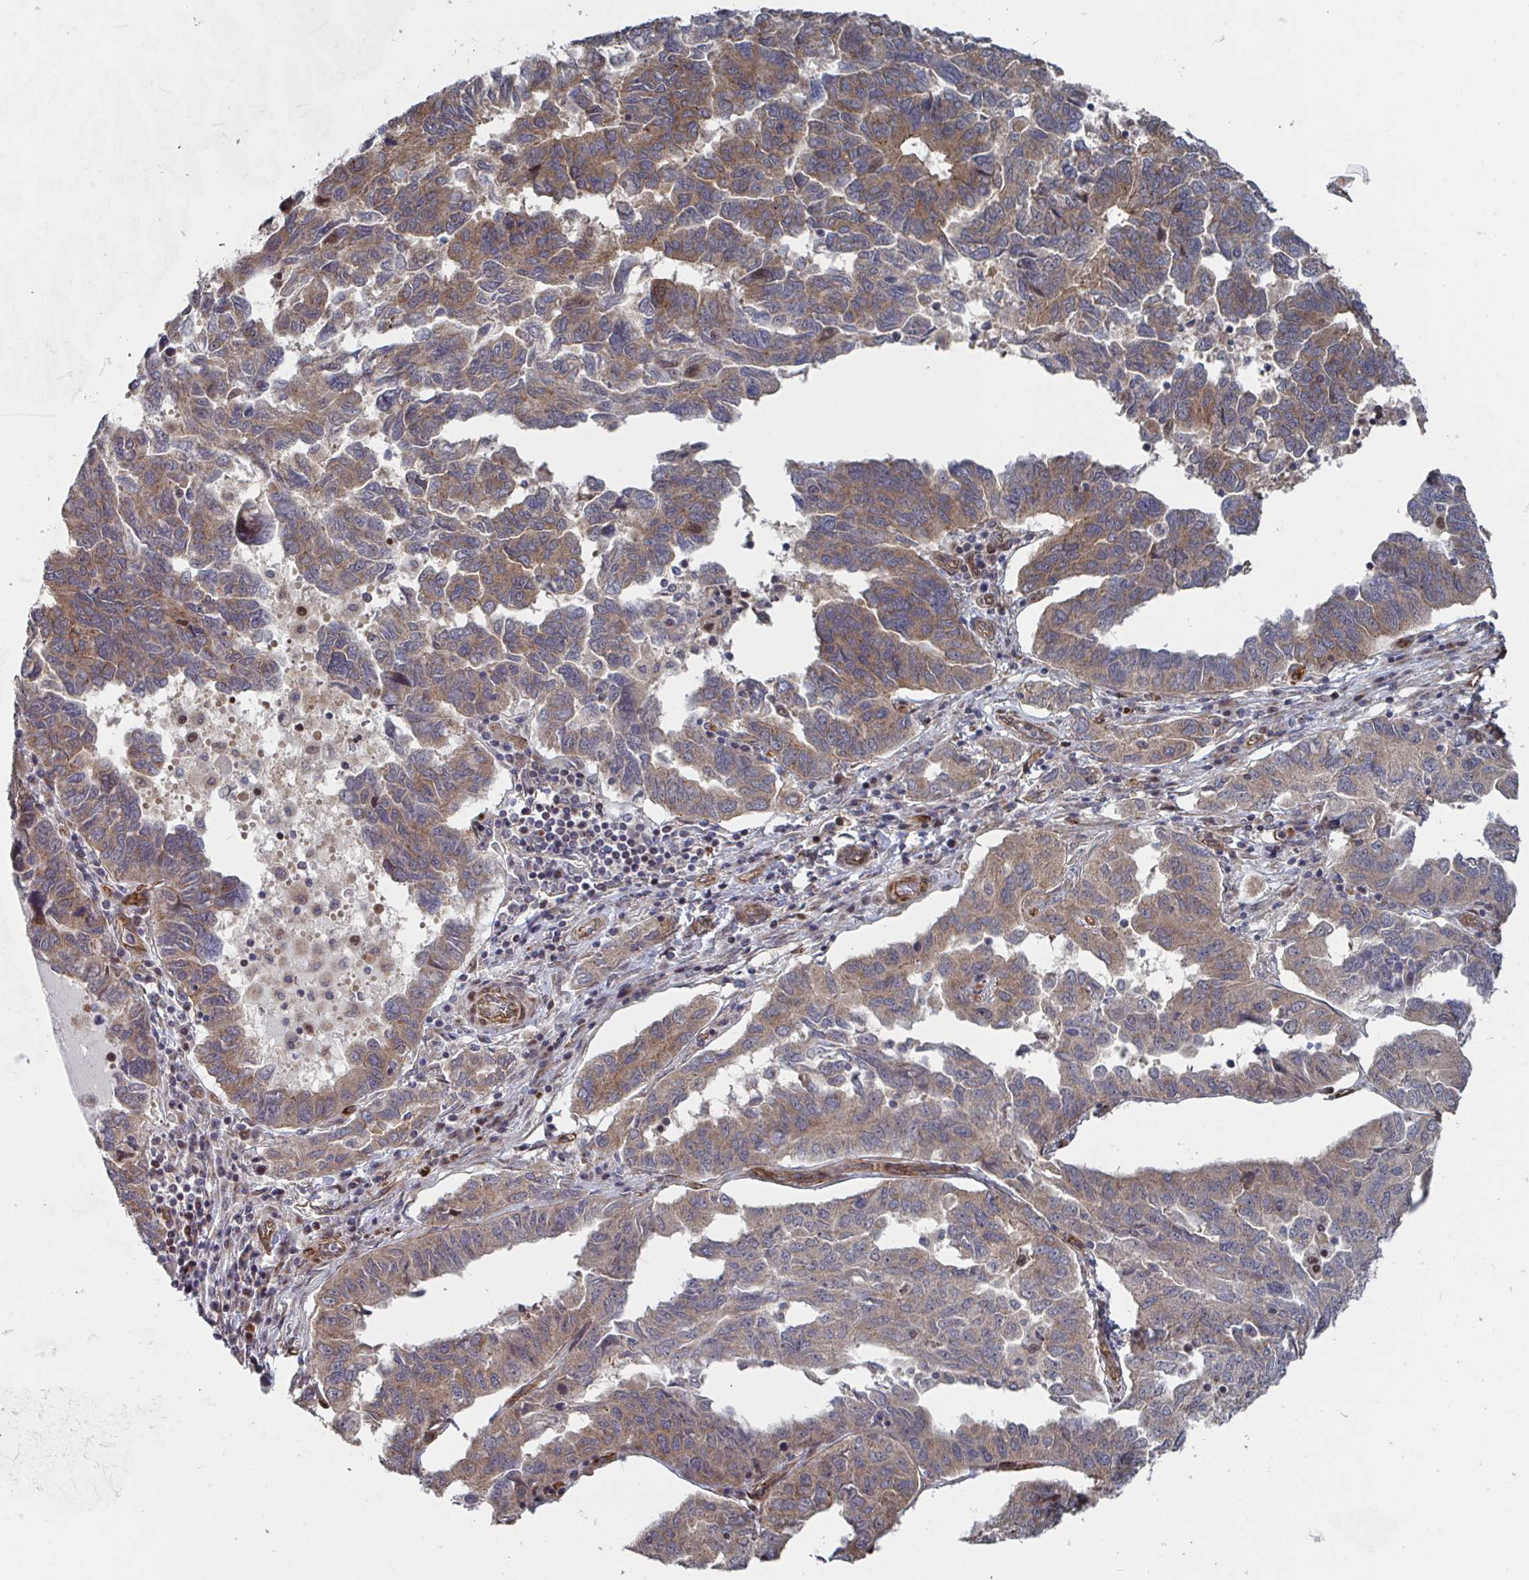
{"staining": {"intensity": "weak", "quantity": ">75%", "location": "cytoplasmic/membranous"}, "tissue": "ovarian cancer", "cell_type": "Tumor cells", "image_type": "cancer", "snomed": [{"axis": "morphology", "description": "Cystadenocarcinoma, serous, NOS"}, {"axis": "topography", "description": "Ovary"}], "caption": "IHC of human ovarian cancer (serous cystadenocarcinoma) displays low levels of weak cytoplasmic/membranous expression in approximately >75% of tumor cells. (Brightfield microscopy of DAB IHC at high magnification).", "gene": "DVL3", "patient": {"sex": "female", "age": 64}}